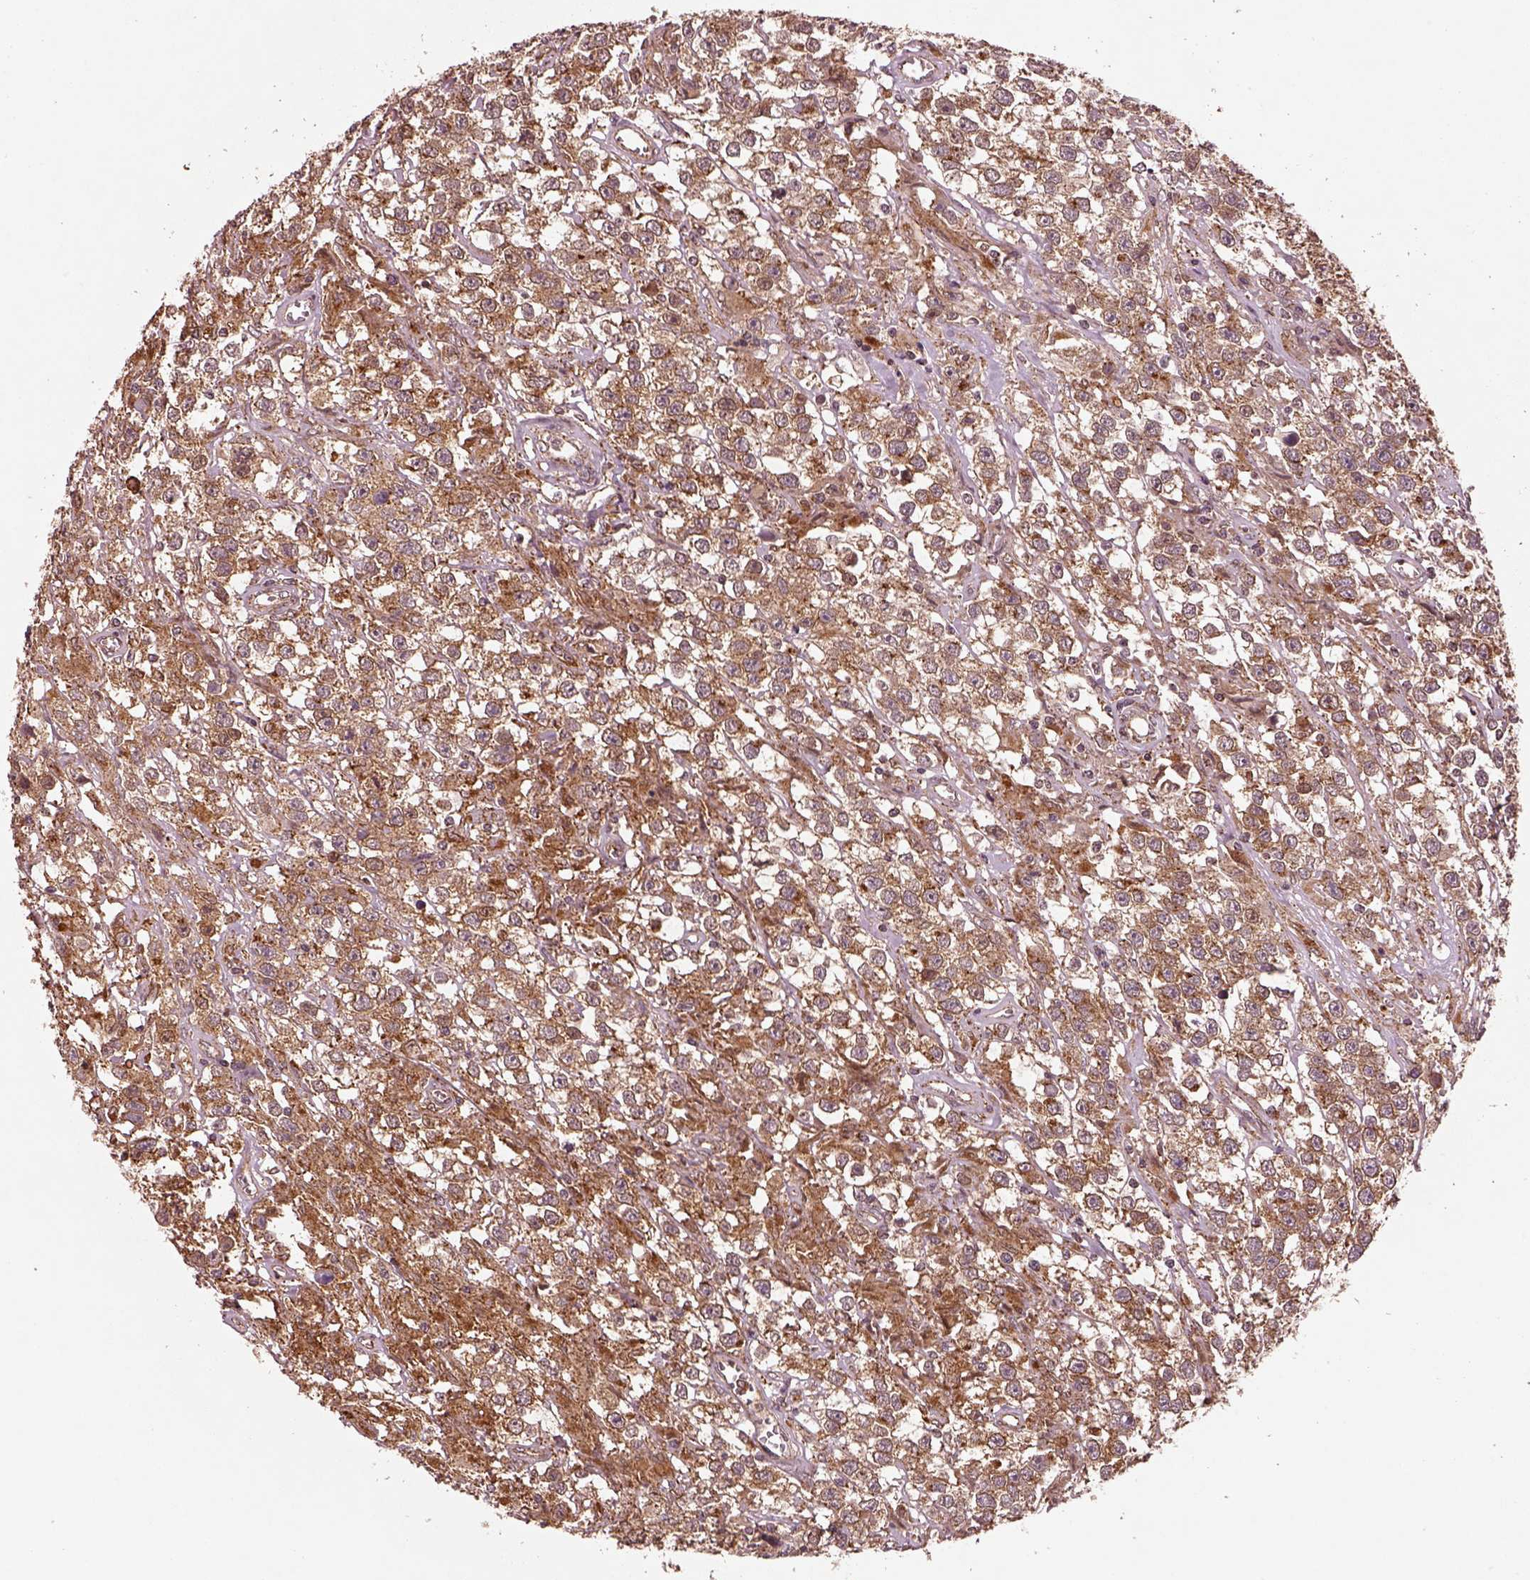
{"staining": {"intensity": "moderate", "quantity": ">75%", "location": "cytoplasmic/membranous"}, "tissue": "testis cancer", "cell_type": "Tumor cells", "image_type": "cancer", "snomed": [{"axis": "morphology", "description": "Seminoma, NOS"}, {"axis": "topography", "description": "Testis"}], "caption": "Testis seminoma tissue reveals moderate cytoplasmic/membranous positivity in approximately >75% of tumor cells", "gene": "WASHC2A", "patient": {"sex": "male", "age": 43}}